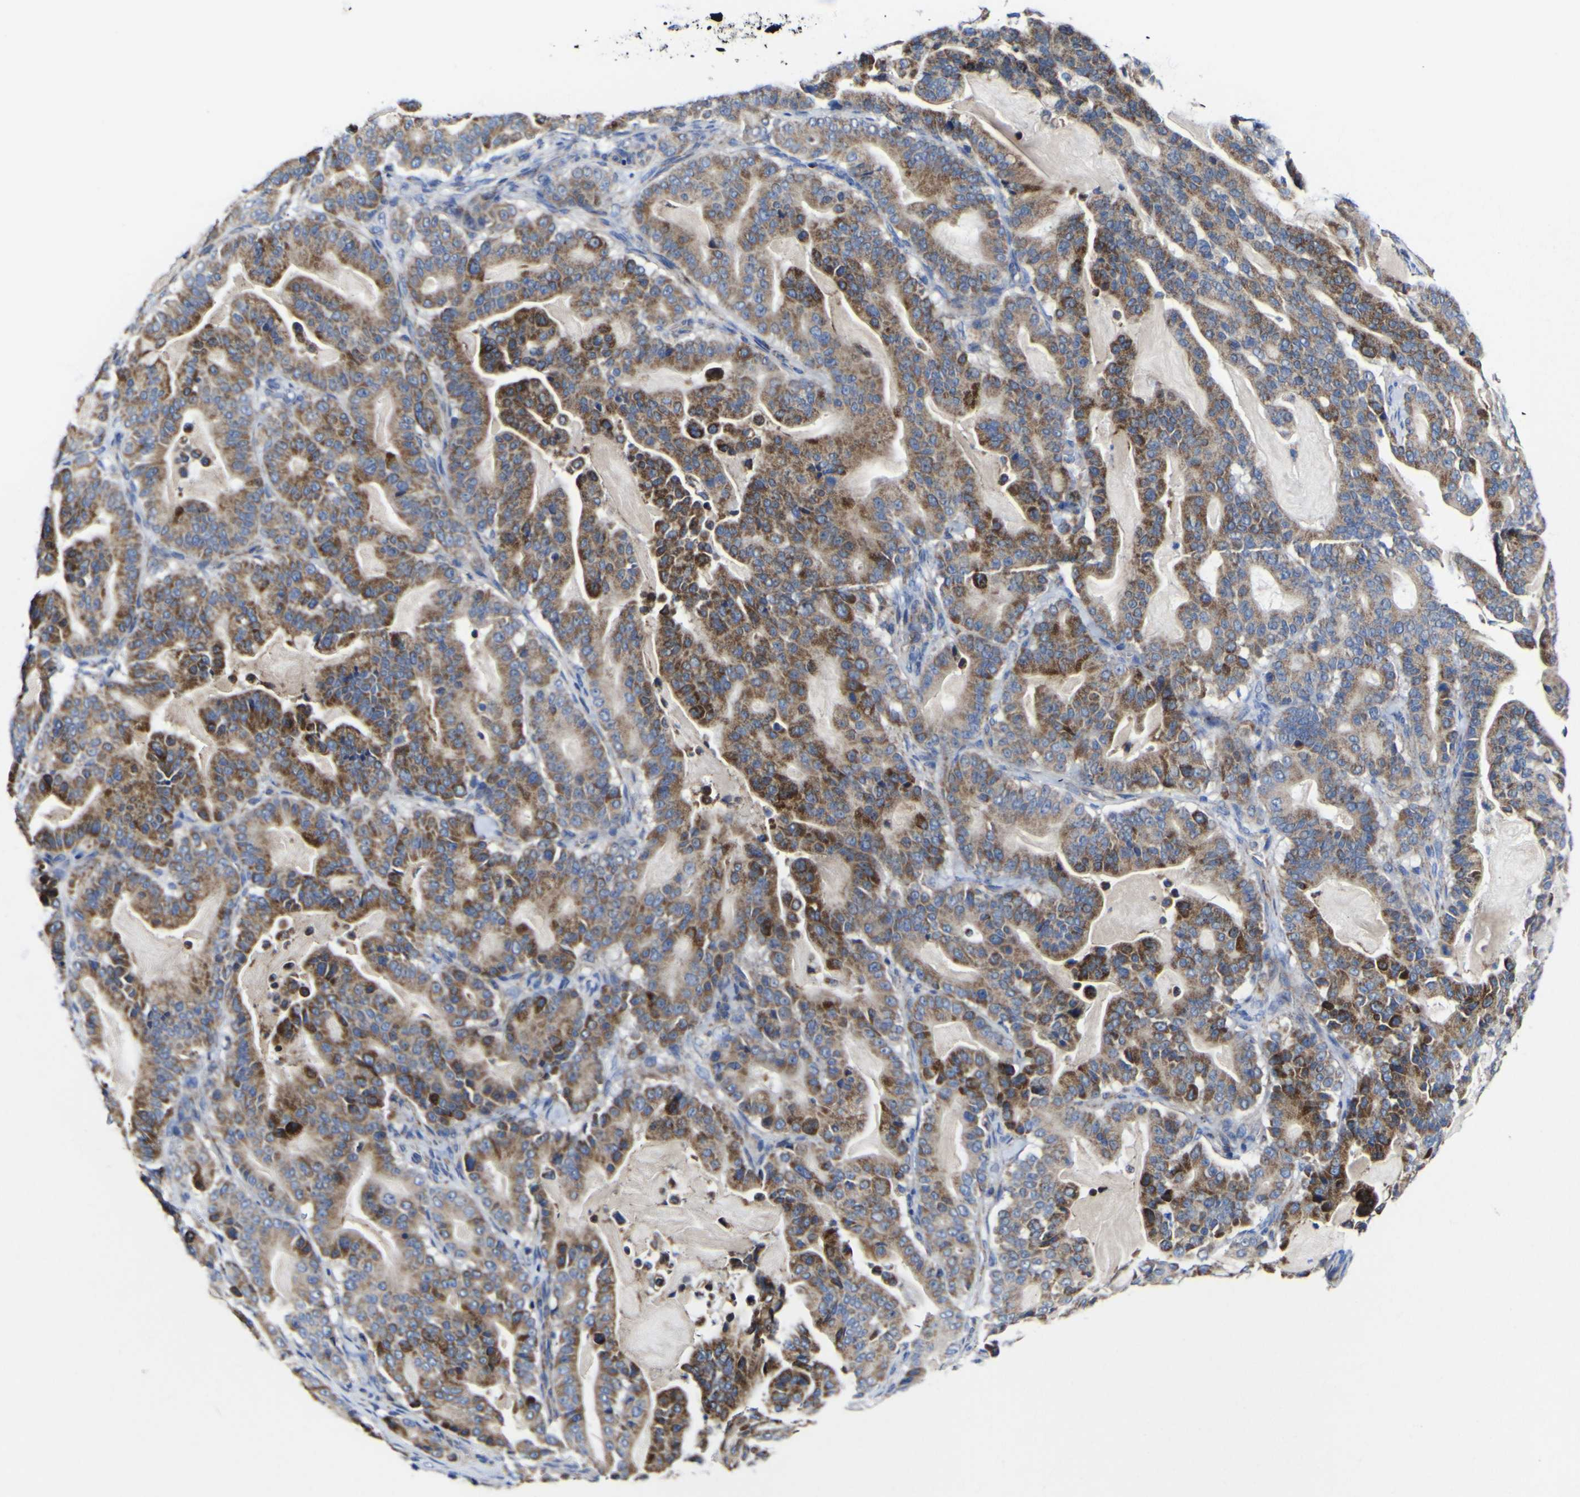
{"staining": {"intensity": "strong", "quantity": "25%-75%", "location": "cytoplasmic/membranous"}, "tissue": "pancreatic cancer", "cell_type": "Tumor cells", "image_type": "cancer", "snomed": [{"axis": "morphology", "description": "Adenocarcinoma, NOS"}, {"axis": "topography", "description": "Pancreas"}], "caption": "Protein expression analysis of pancreatic cancer (adenocarcinoma) shows strong cytoplasmic/membranous positivity in about 25%-75% of tumor cells.", "gene": "CCDC90B", "patient": {"sex": "male", "age": 63}}